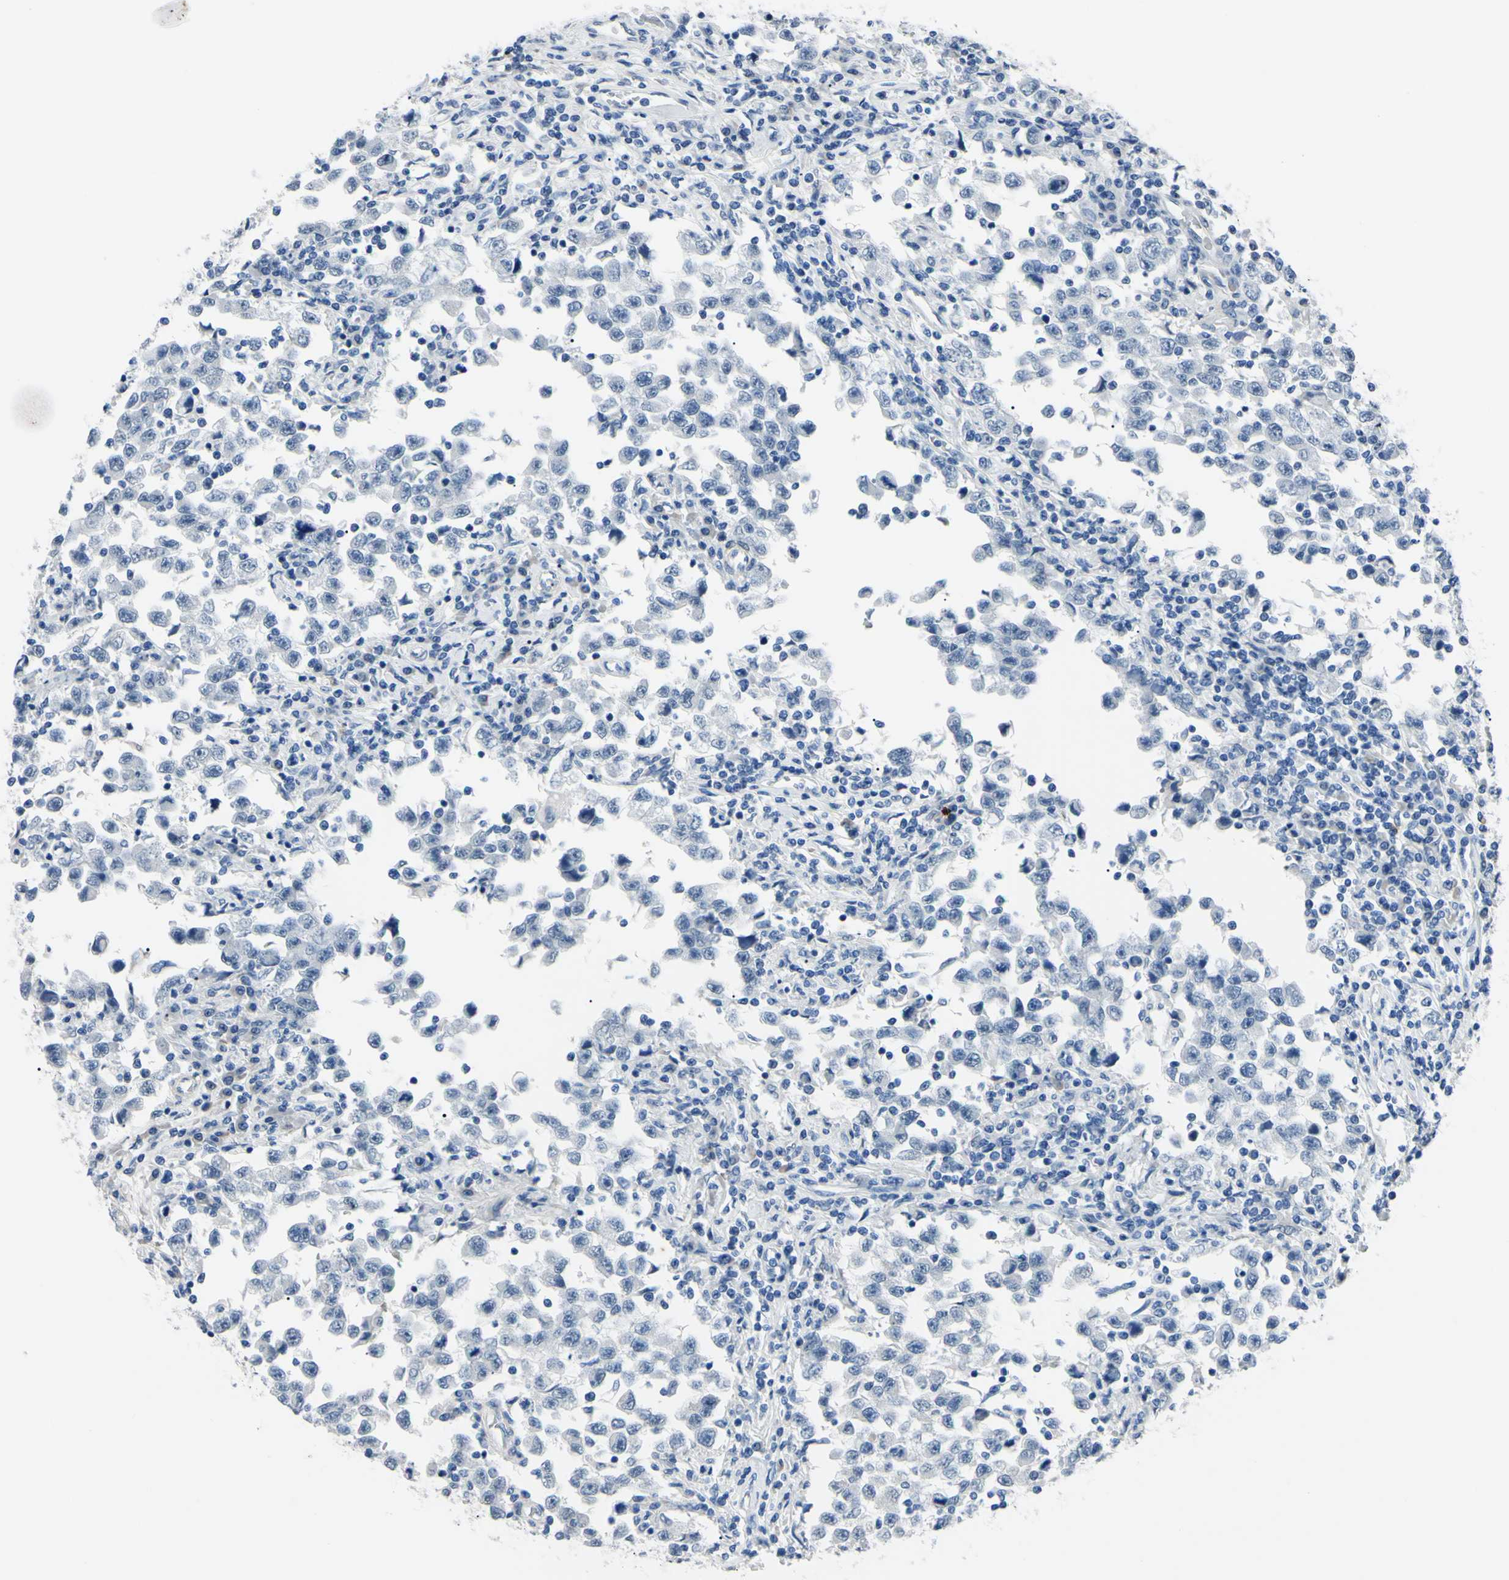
{"staining": {"intensity": "negative", "quantity": "none", "location": "none"}, "tissue": "testis cancer", "cell_type": "Tumor cells", "image_type": "cancer", "snomed": [{"axis": "morphology", "description": "Carcinoma, Embryonal, NOS"}, {"axis": "topography", "description": "Testis"}], "caption": "High magnification brightfield microscopy of testis cancer stained with DAB (brown) and counterstained with hematoxylin (blue): tumor cells show no significant expression.", "gene": "NOL3", "patient": {"sex": "male", "age": 21}}